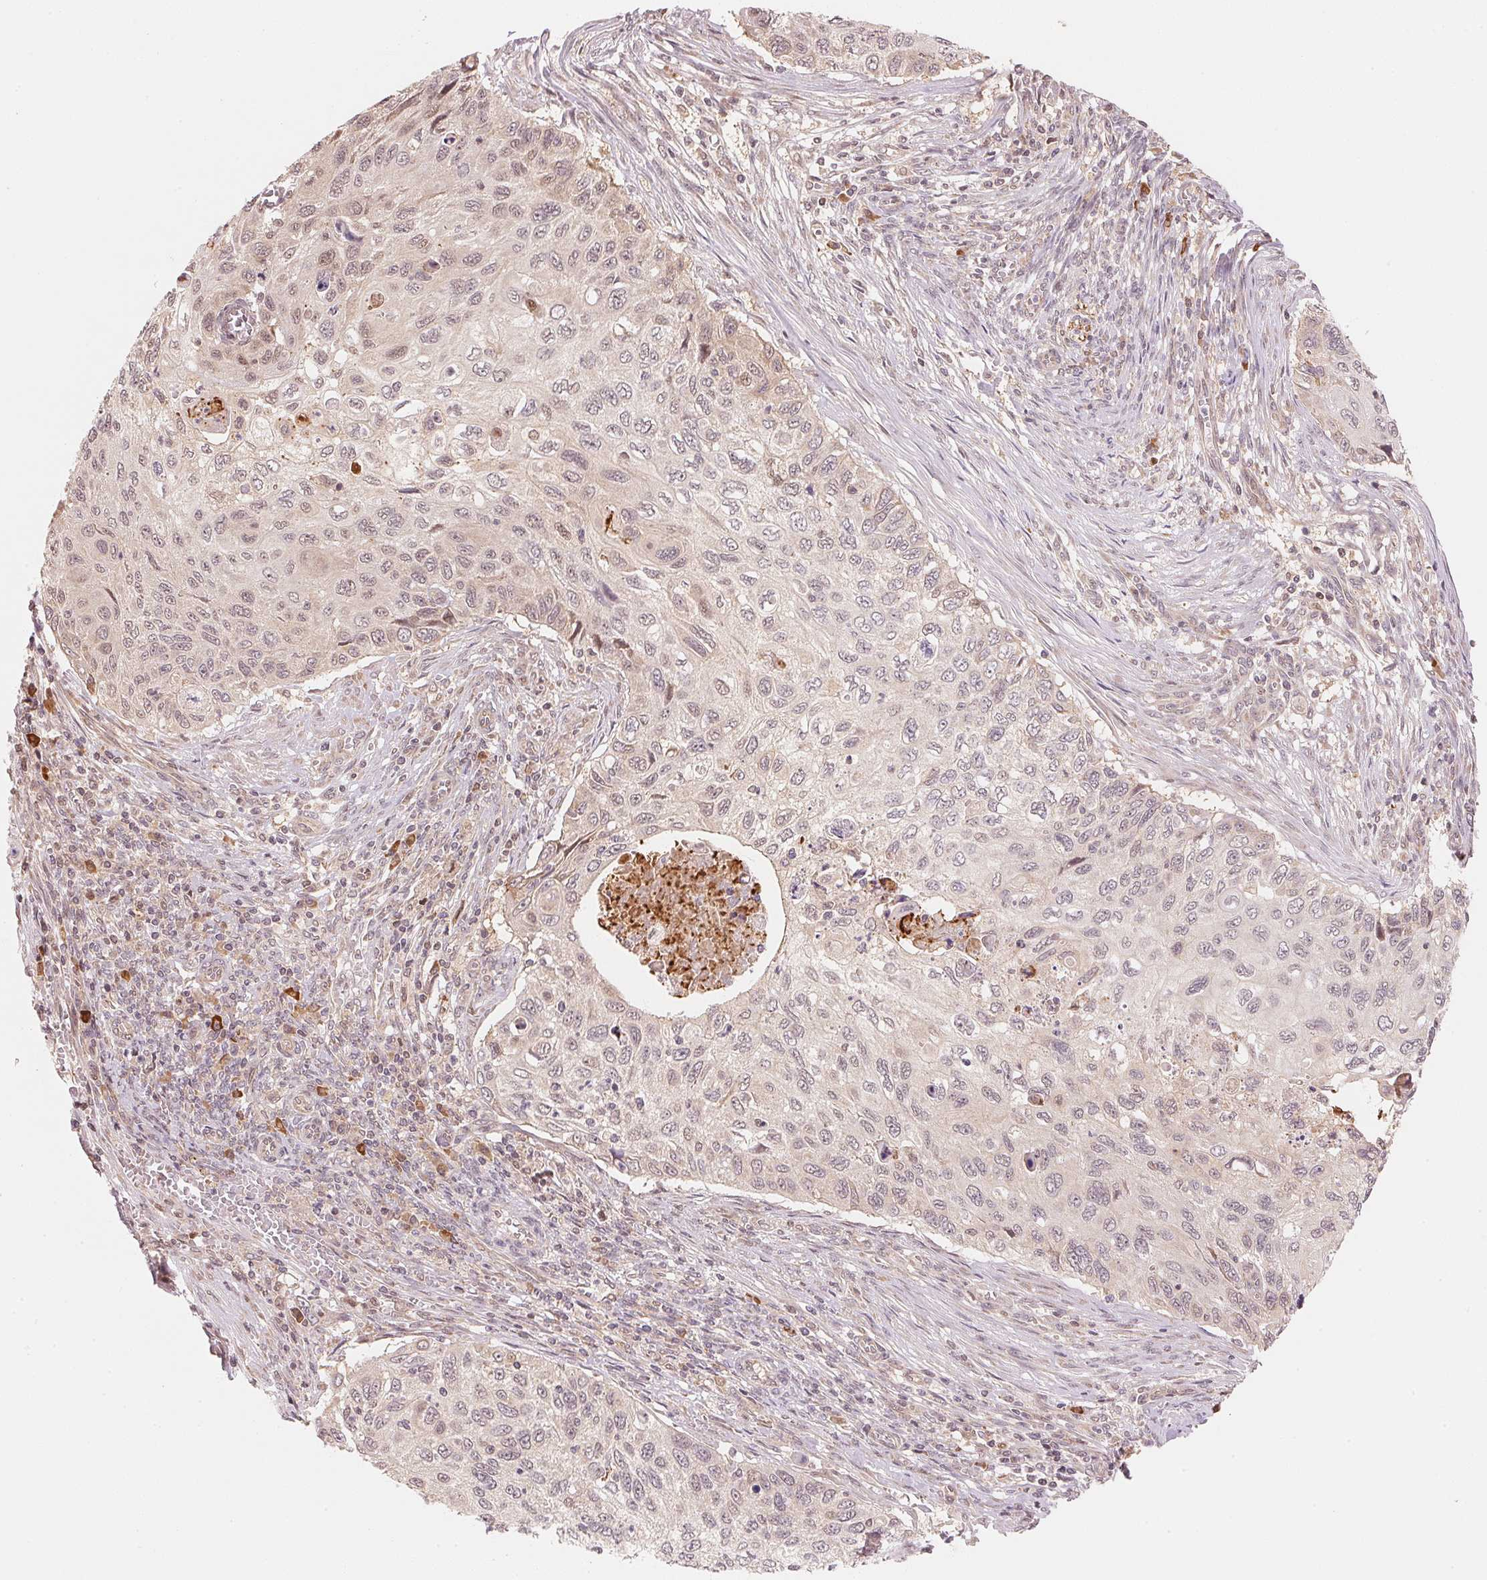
{"staining": {"intensity": "negative", "quantity": "none", "location": "none"}, "tissue": "cervical cancer", "cell_type": "Tumor cells", "image_type": "cancer", "snomed": [{"axis": "morphology", "description": "Squamous cell carcinoma, NOS"}, {"axis": "topography", "description": "Cervix"}], "caption": "Tumor cells show no significant protein positivity in cervical cancer. (DAB immunohistochemistry, high magnification).", "gene": "PRKN", "patient": {"sex": "female", "age": 70}}